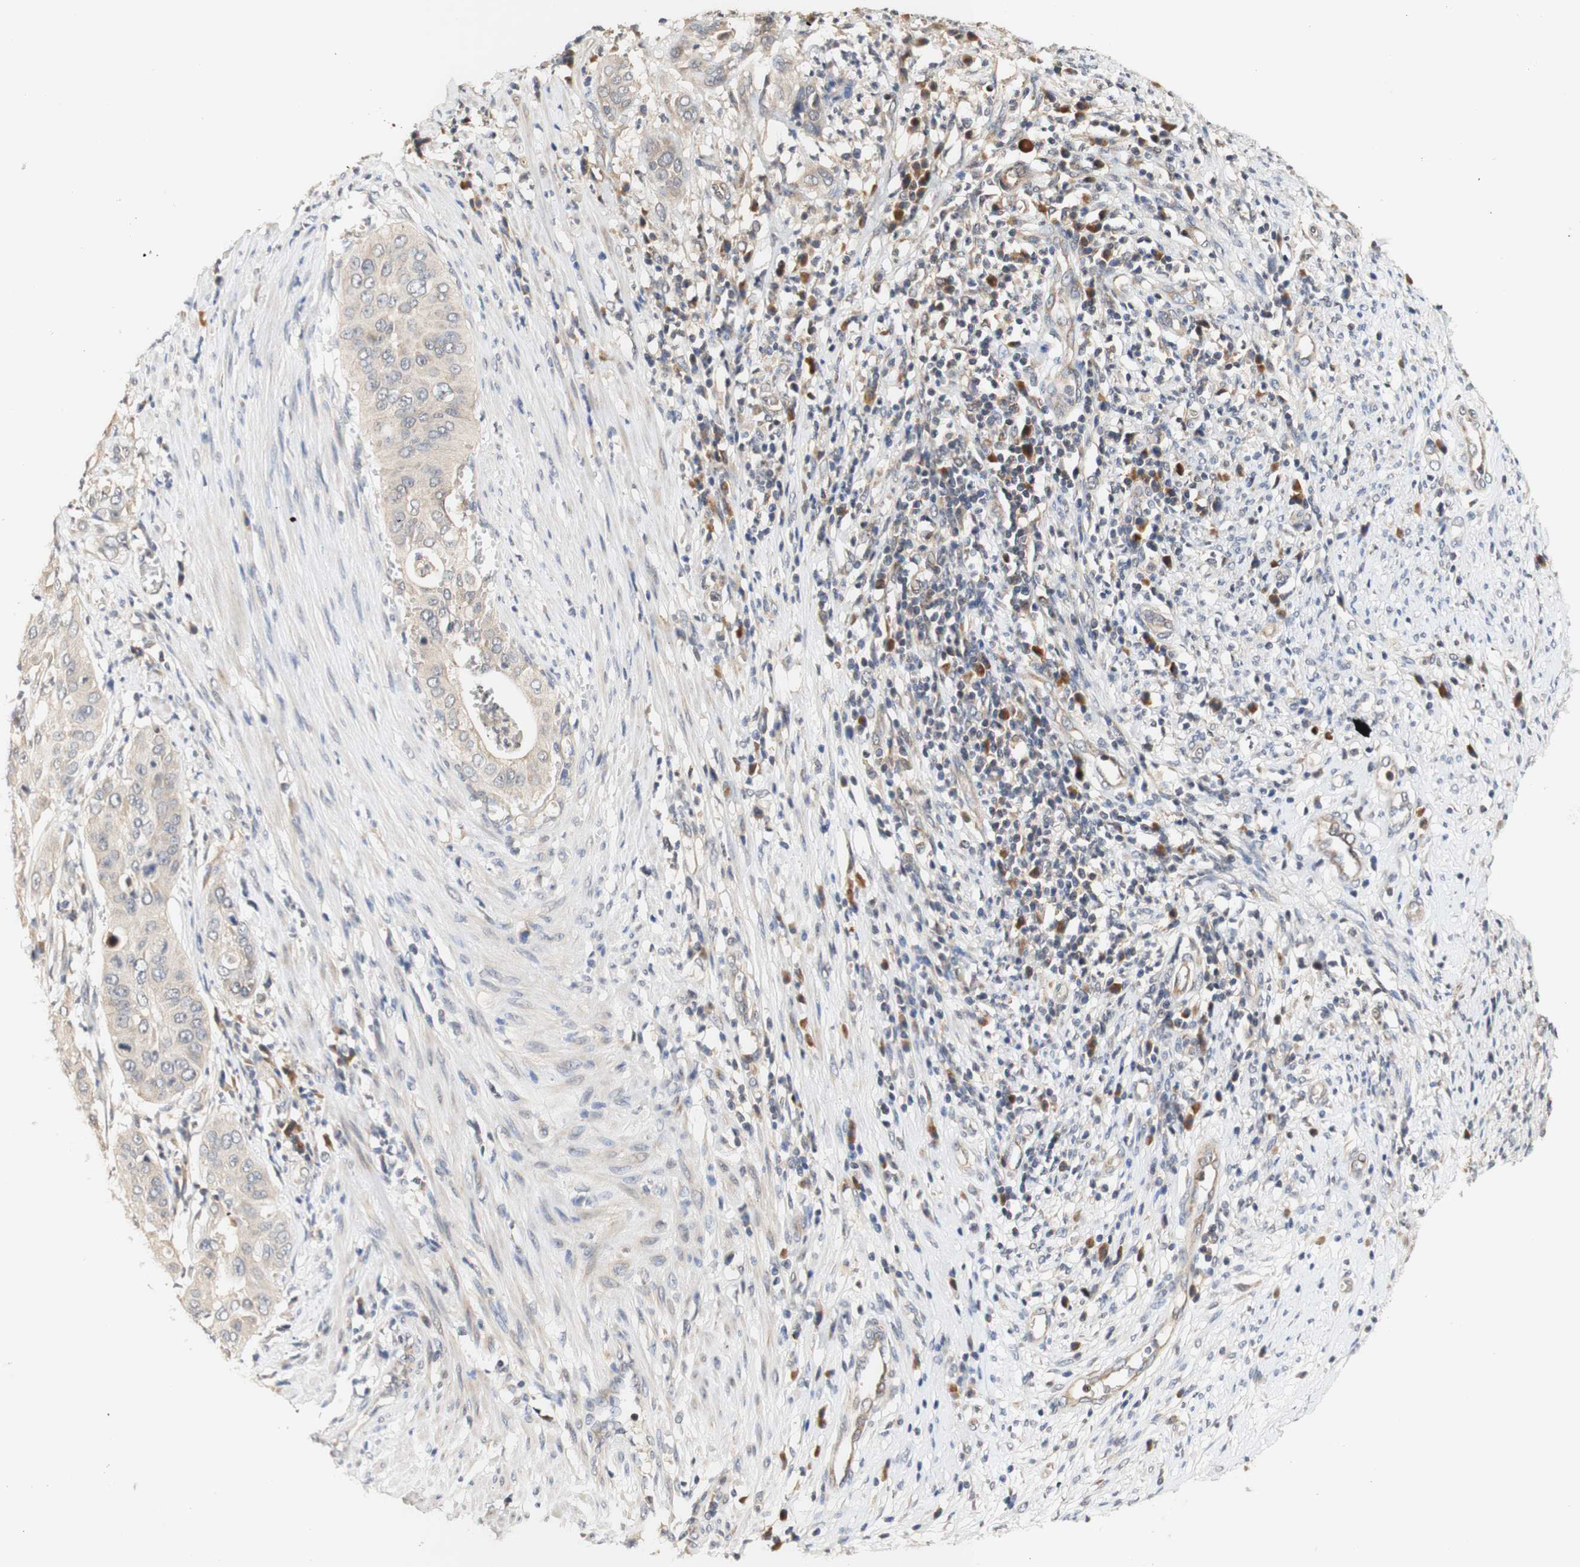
{"staining": {"intensity": "weak", "quantity": ">75%", "location": "cytoplasmic/membranous"}, "tissue": "cervical cancer", "cell_type": "Tumor cells", "image_type": "cancer", "snomed": [{"axis": "morphology", "description": "Normal tissue, NOS"}, {"axis": "morphology", "description": "Squamous cell carcinoma, NOS"}, {"axis": "topography", "description": "Cervix"}], "caption": "This is a photomicrograph of IHC staining of cervical cancer, which shows weak staining in the cytoplasmic/membranous of tumor cells.", "gene": "PIN1", "patient": {"sex": "female", "age": 39}}